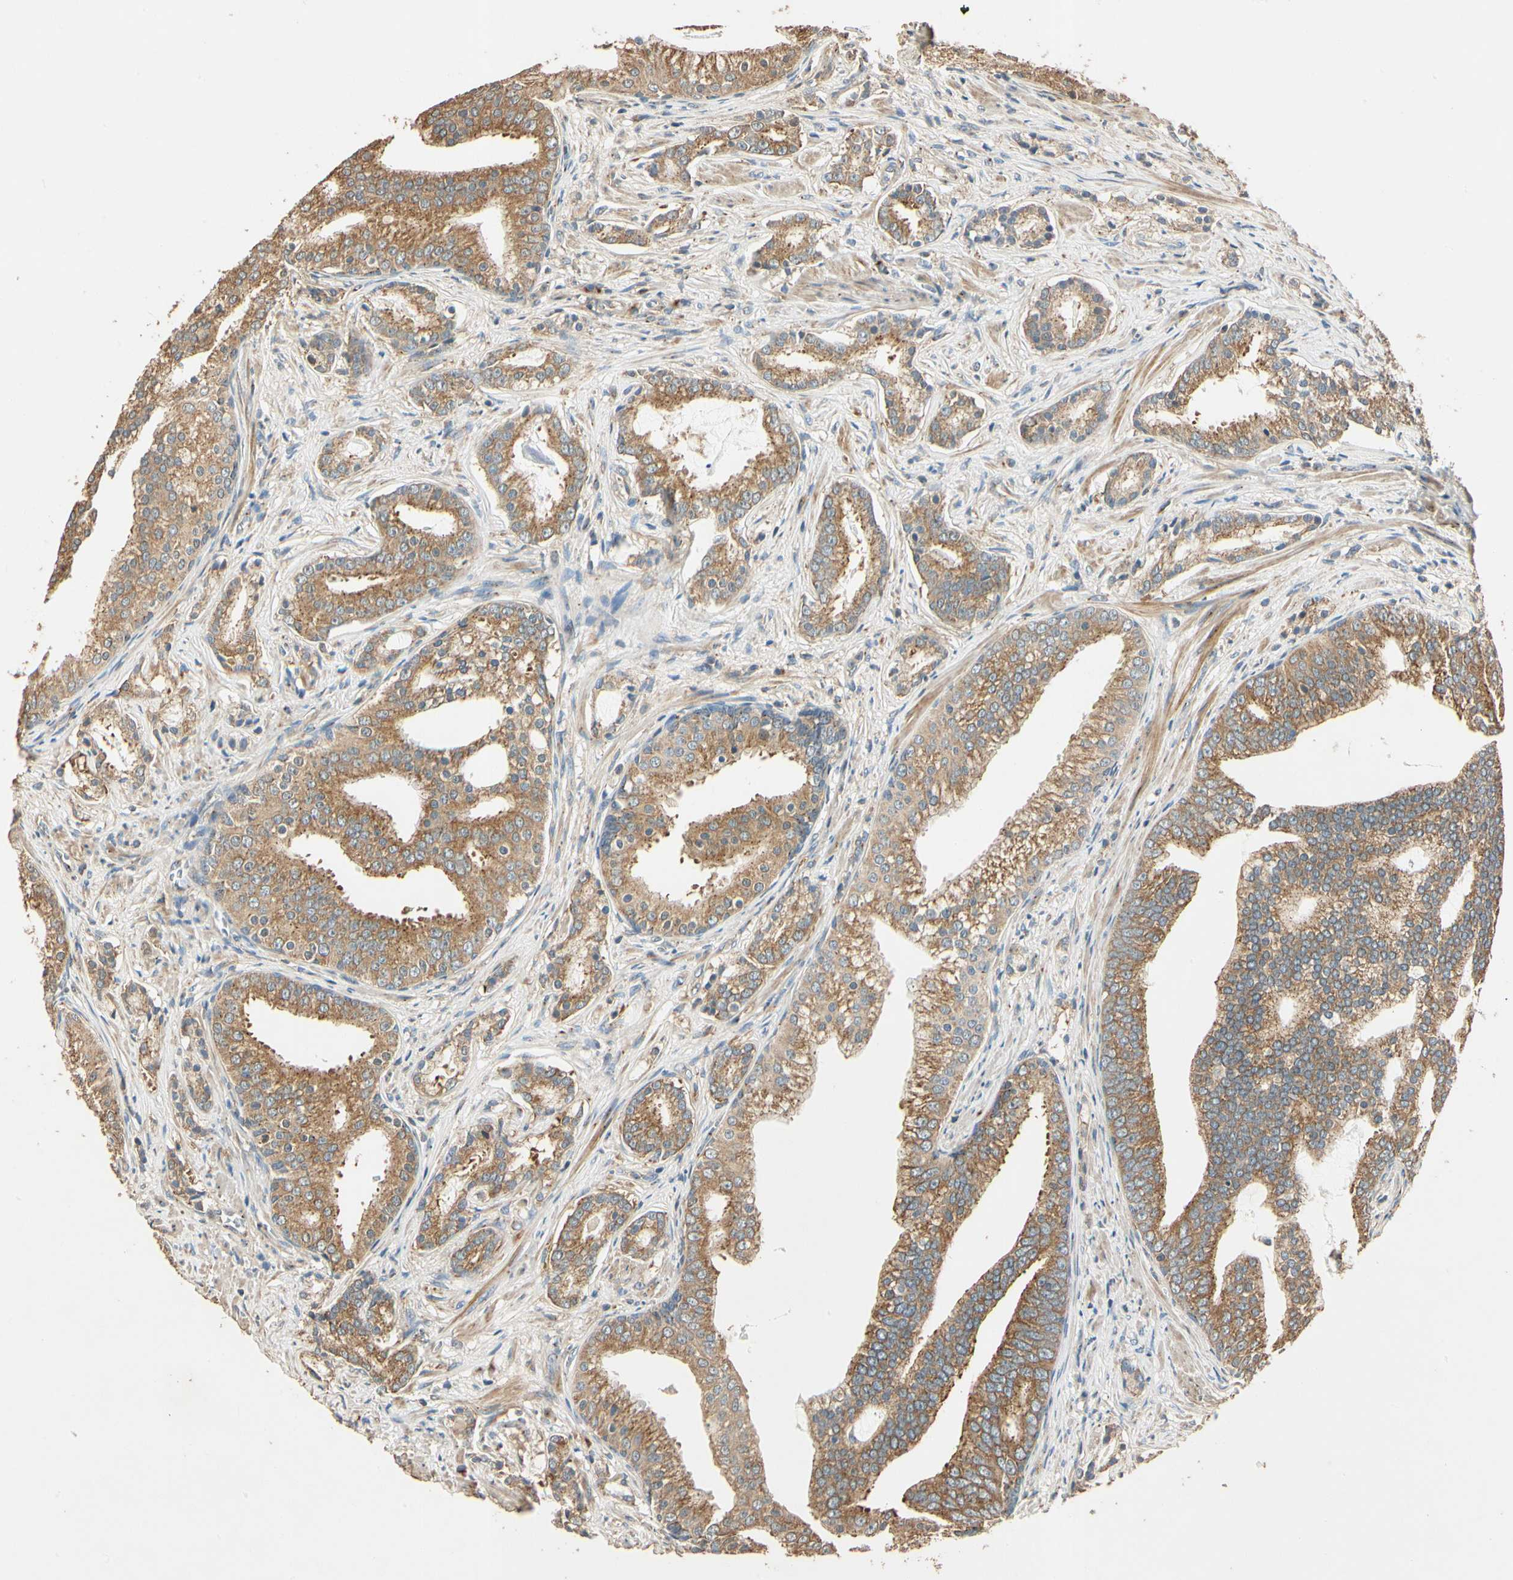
{"staining": {"intensity": "moderate", "quantity": ">75%", "location": "cytoplasmic/membranous"}, "tissue": "prostate cancer", "cell_type": "Tumor cells", "image_type": "cancer", "snomed": [{"axis": "morphology", "description": "Adenocarcinoma, Low grade"}, {"axis": "topography", "description": "Prostate"}], "caption": "DAB (3,3'-diaminobenzidine) immunohistochemical staining of prostate low-grade adenocarcinoma demonstrates moderate cytoplasmic/membranous protein expression in approximately >75% of tumor cells.", "gene": "AKAP9", "patient": {"sex": "male", "age": 58}}